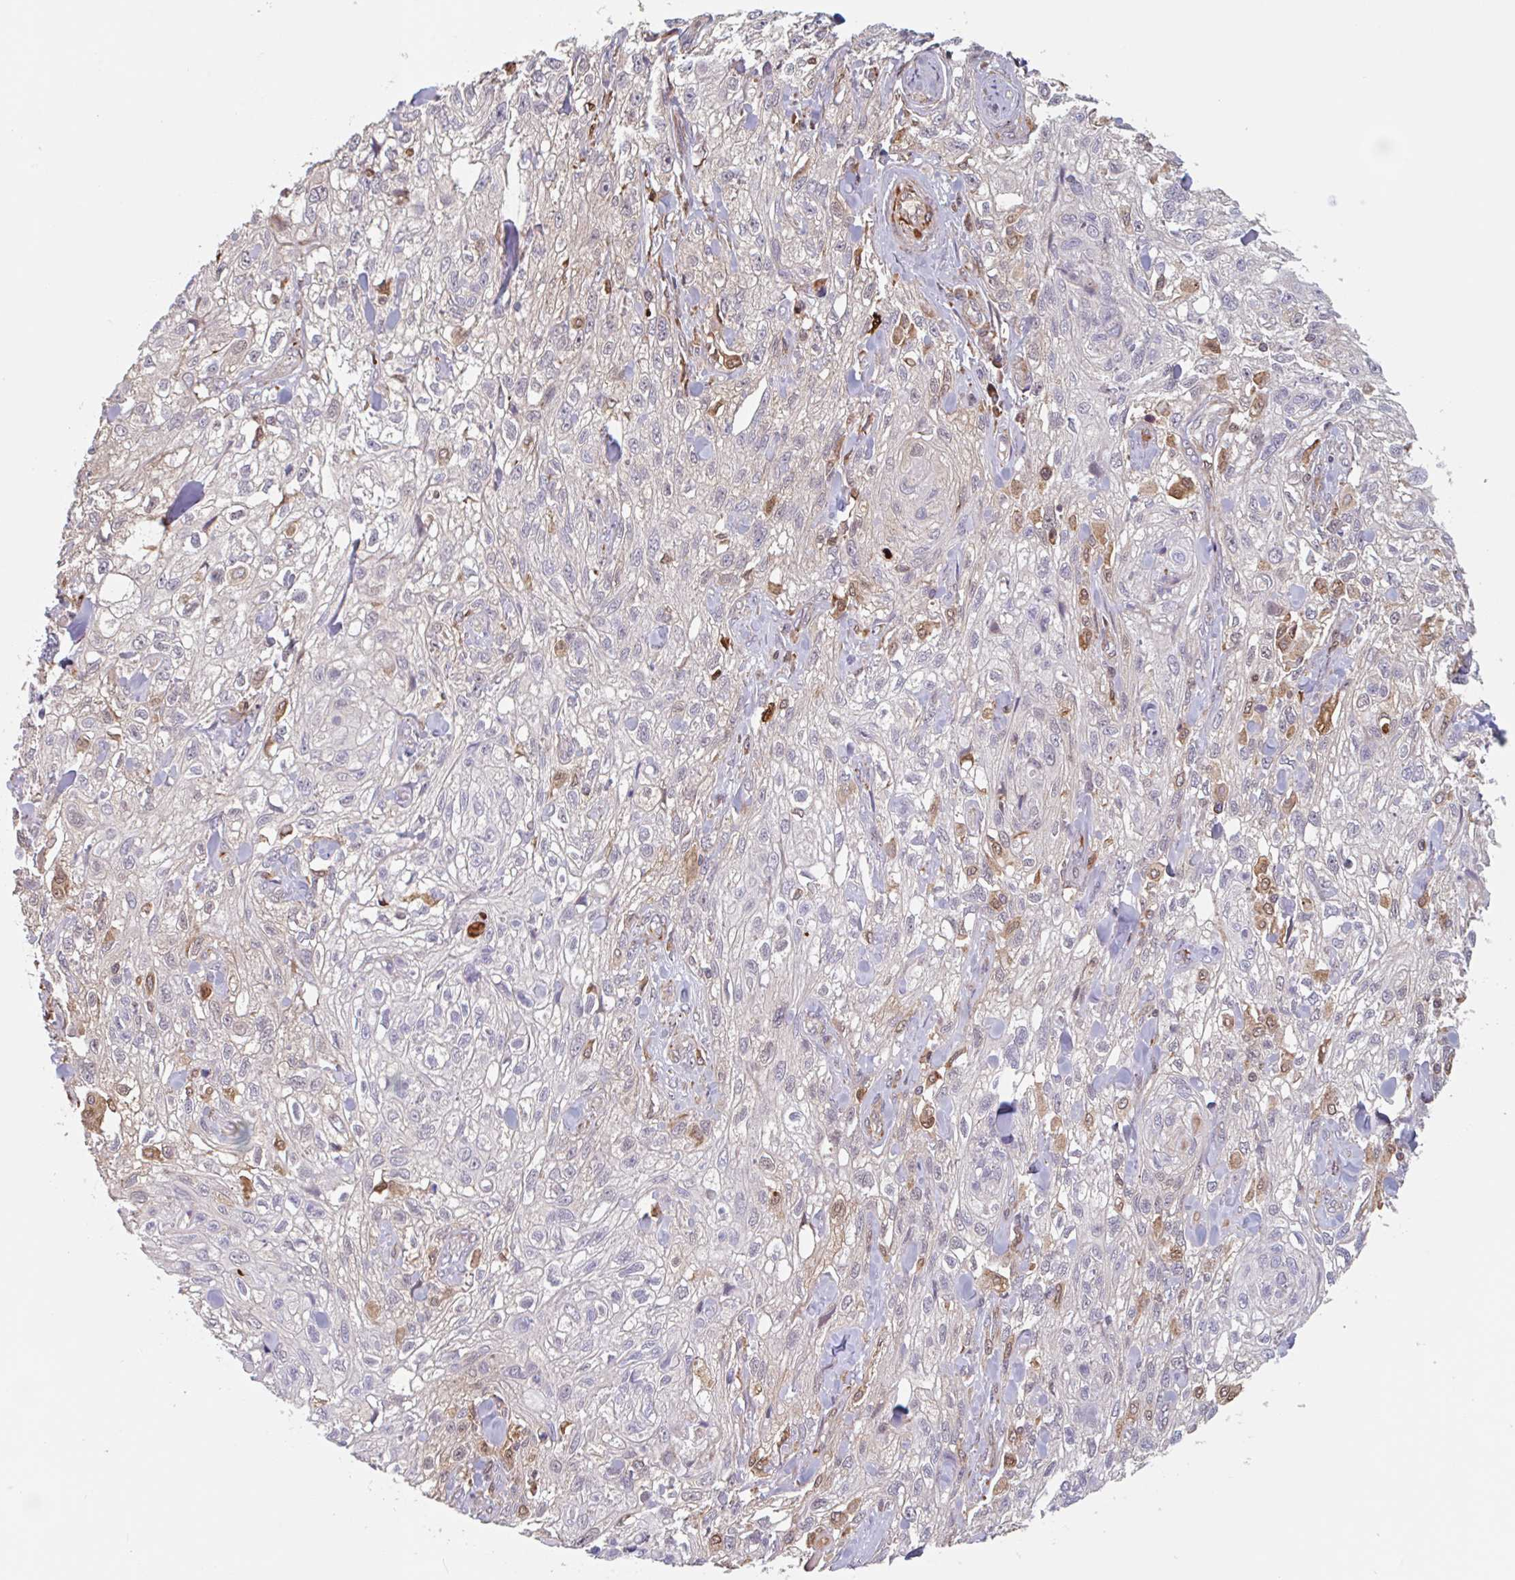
{"staining": {"intensity": "weak", "quantity": "<25%", "location": "cytoplasmic/membranous,nuclear"}, "tissue": "skin cancer", "cell_type": "Tumor cells", "image_type": "cancer", "snomed": [{"axis": "morphology", "description": "Squamous cell carcinoma, NOS"}, {"axis": "topography", "description": "Skin"}, {"axis": "topography", "description": "Vulva"}], "caption": "Immunohistochemistry (IHC) image of neoplastic tissue: skin cancer stained with DAB shows no significant protein expression in tumor cells. (DAB immunohistochemistry (IHC) with hematoxylin counter stain).", "gene": "NUB1", "patient": {"sex": "female", "age": 86}}